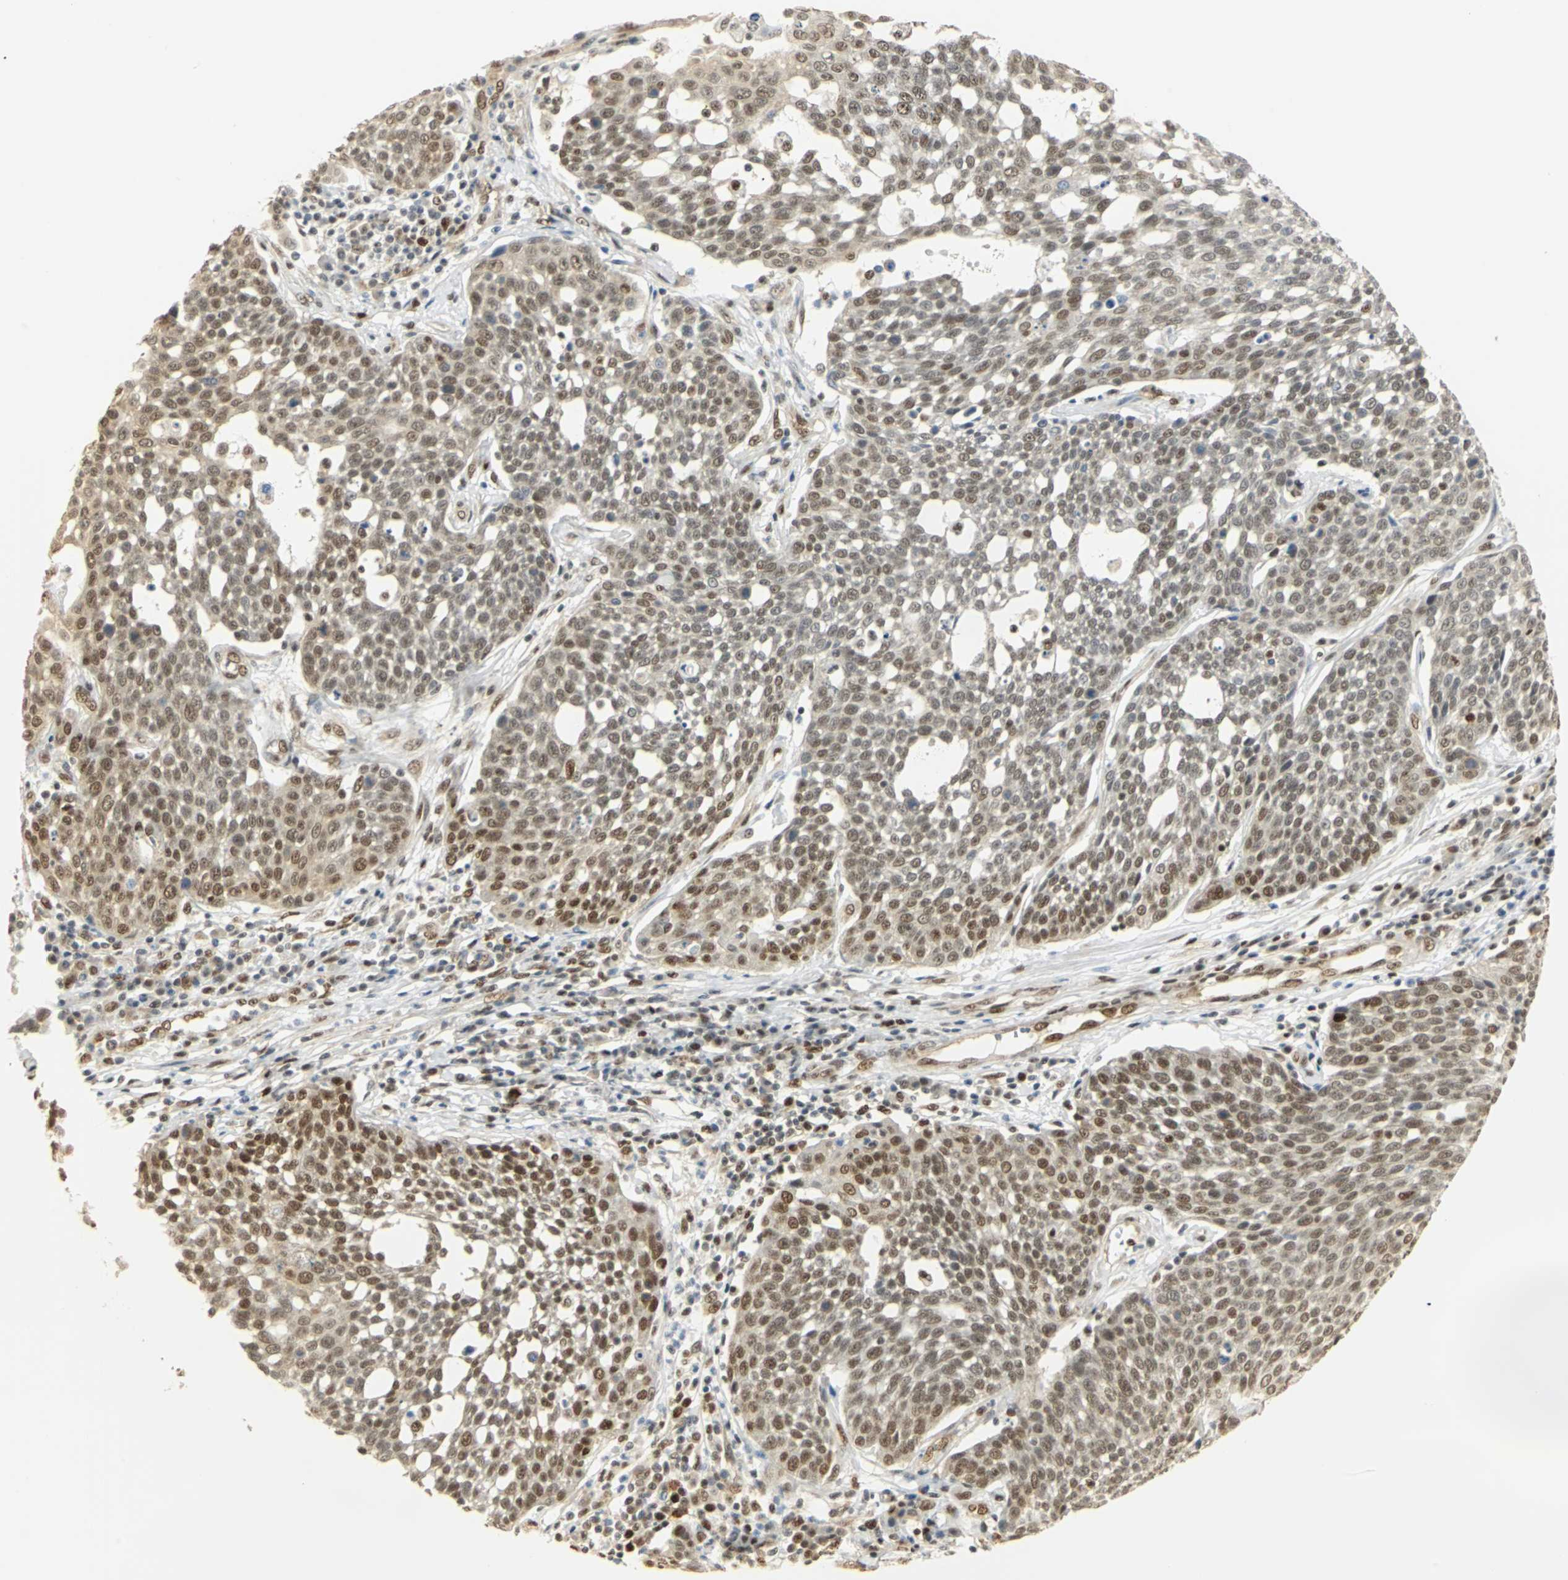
{"staining": {"intensity": "weak", "quantity": "25%-75%", "location": "cytoplasmic/membranous,nuclear"}, "tissue": "cervical cancer", "cell_type": "Tumor cells", "image_type": "cancer", "snomed": [{"axis": "morphology", "description": "Squamous cell carcinoma, NOS"}, {"axis": "topography", "description": "Cervix"}], "caption": "Immunohistochemical staining of human cervical squamous cell carcinoma displays weak cytoplasmic/membranous and nuclear protein staining in approximately 25%-75% of tumor cells.", "gene": "DDX5", "patient": {"sex": "female", "age": 34}}